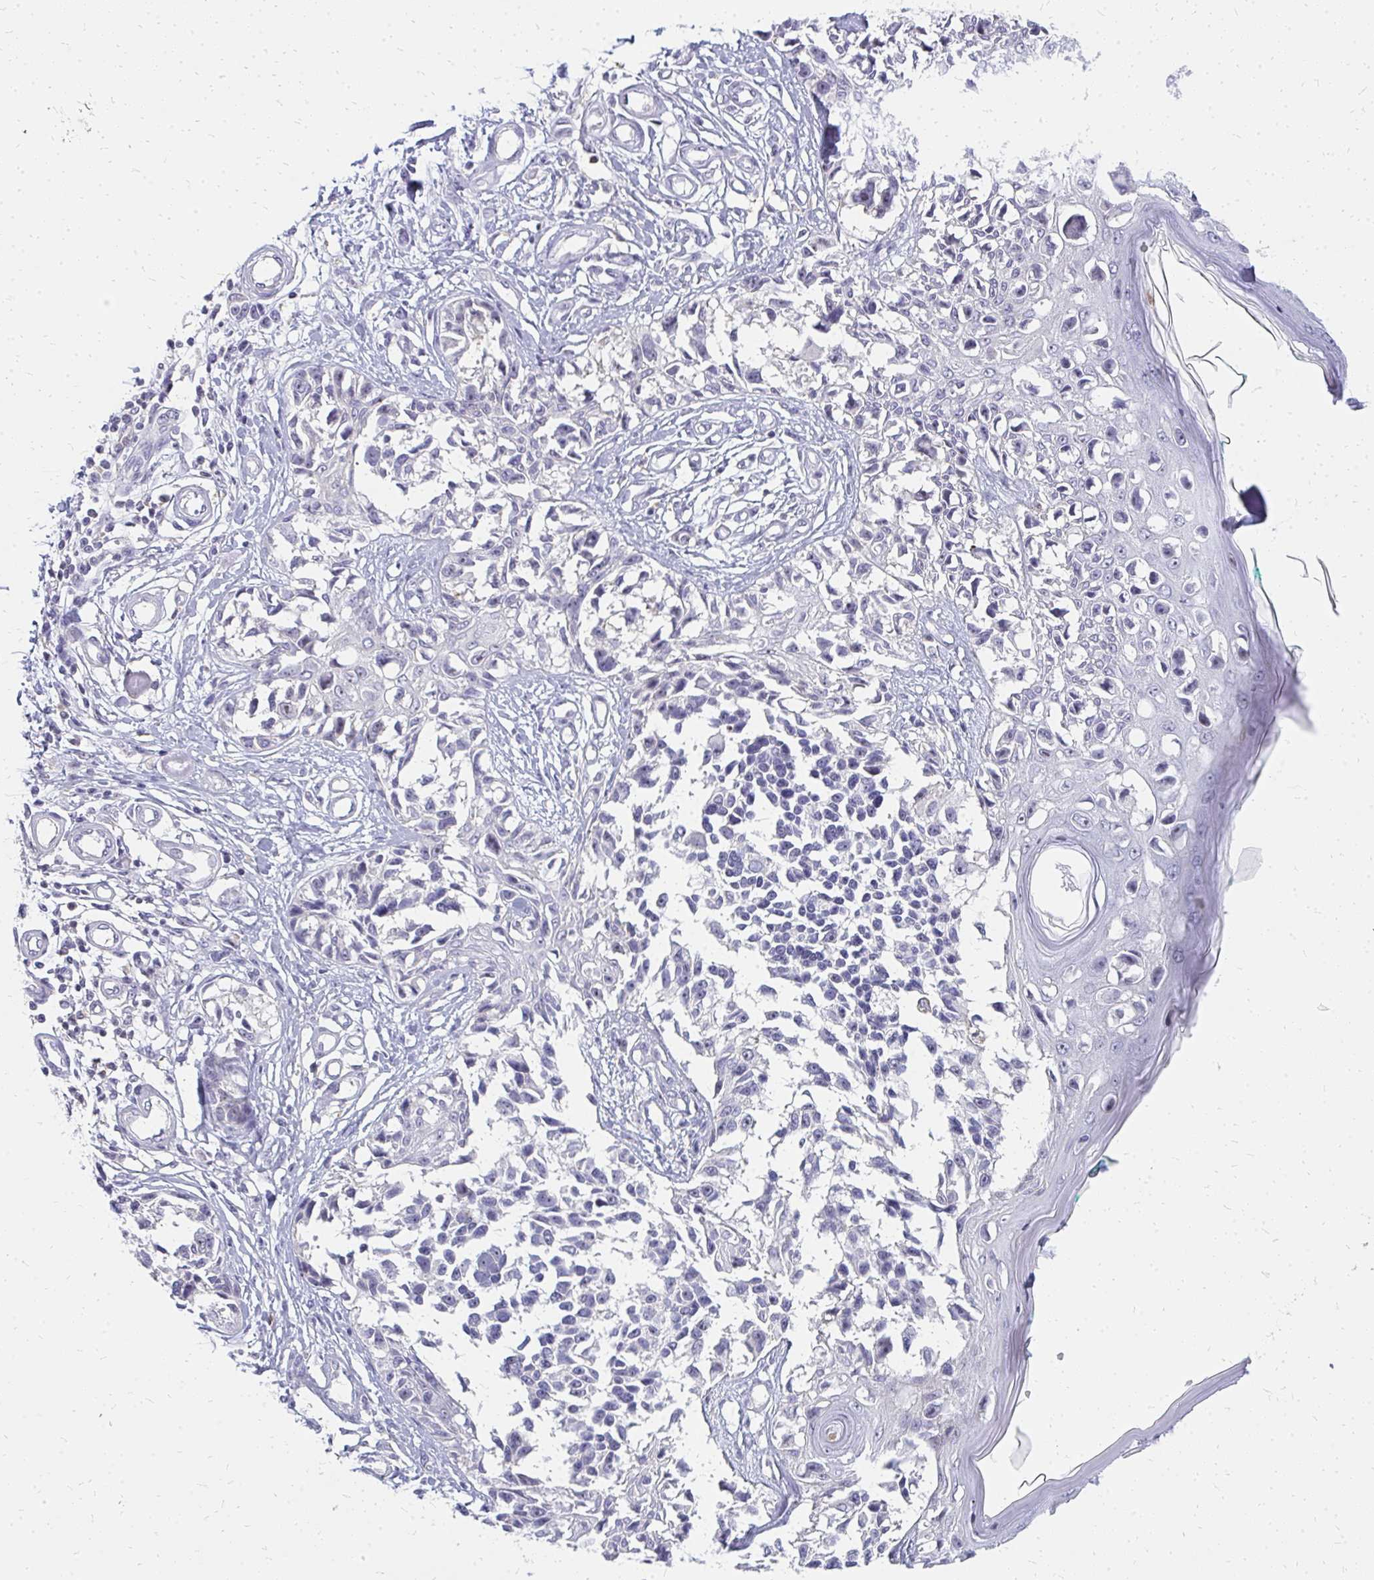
{"staining": {"intensity": "negative", "quantity": "none", "location": "none"}, "tissue": "melanoma", "cell_type": "Tumor cells", "image_type": "cancer", "snomed": [{"axis": "morphology", "description": "Malignant melanoma, NOS"}, {"axis": "topography", "description": "Skin"}], "caption": "Immunohistochemistry (IHC) of melanoma shows no positivity in tumor cells.", "gene": "FAM9A", "patient": {"sex": "male", "age": 73}}